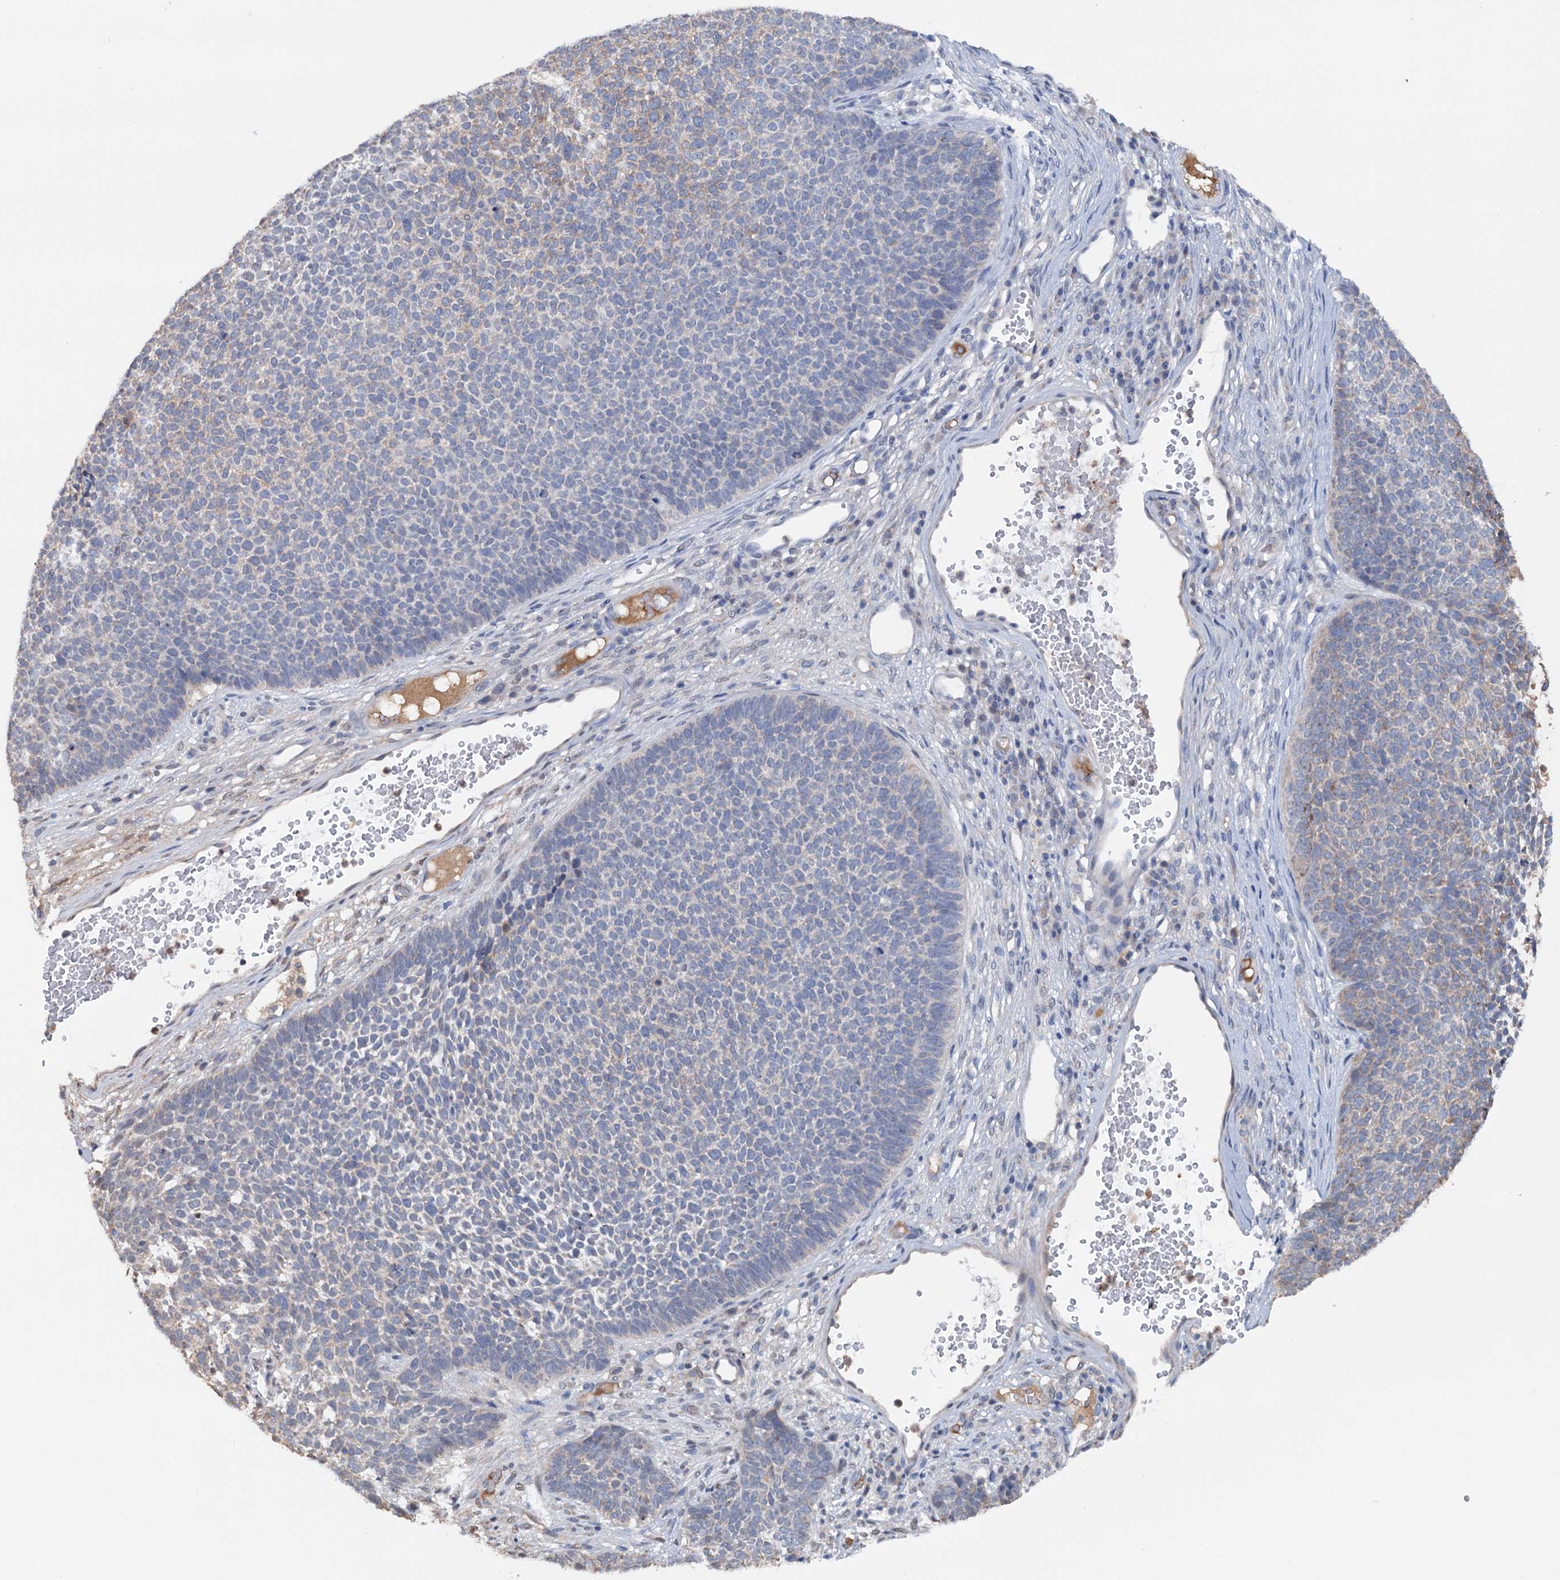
{"staining": {"intensity": "moderate", "quantity": "<25%", "location": "cytoplasmic/membranous"}, "tissue": "skin cancer", "cell_type": "Tumor cells", "image_type": "cancer", "snomed": [{"axis": "morphology", "description": "Basal cell carcinoma"}, {"axis": "topography", "description": "Skin"}], "caption": "Protein analysis of skin basal cell carcinoma tissue exhibits moderate cytoplasmic/membranous positivity in about <25% of tumor cells.", "gene": "ARL13A", "patient": {"sex": "female", "age": 84}}